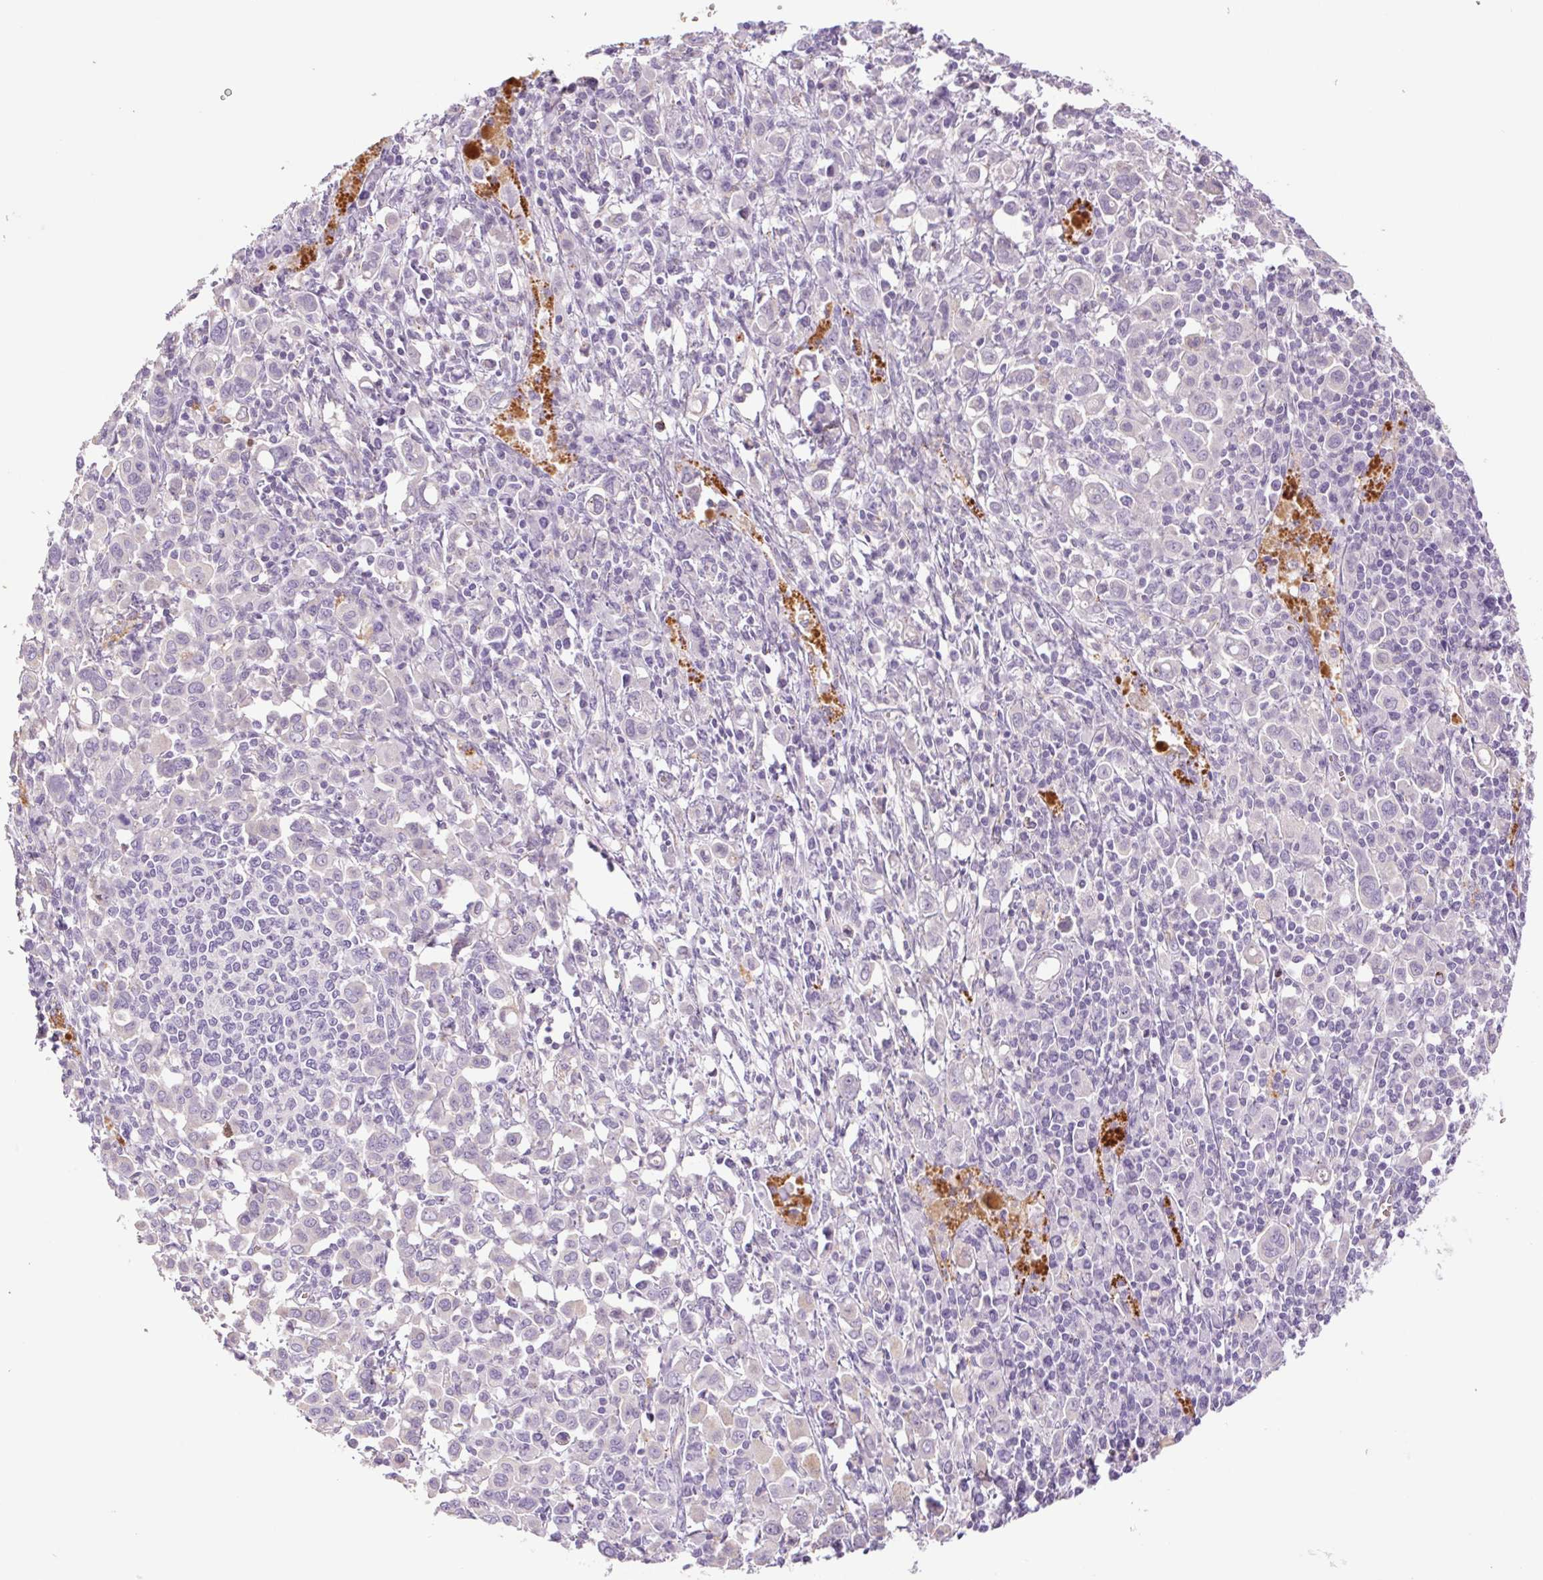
{"staining": {"intensity": "negative", "quantity": "none", "location": "none"}, "tissue": "stomach cancer", "cell_type": "Tumor cells", "image_type": "cancer", "snomed": [{"axis": "morphology", "description": "Adenocarcinoma, NOS"}, {"axis": "topography", "description": "Stomach, upper"}], "caption": "Immunohistochemistry (IHC) of human adenocarcinoma (stomach) exhibits no staining in tumor cells.", "gene": "IGFL3", "patient": {"sex": "male", "age": 75}}